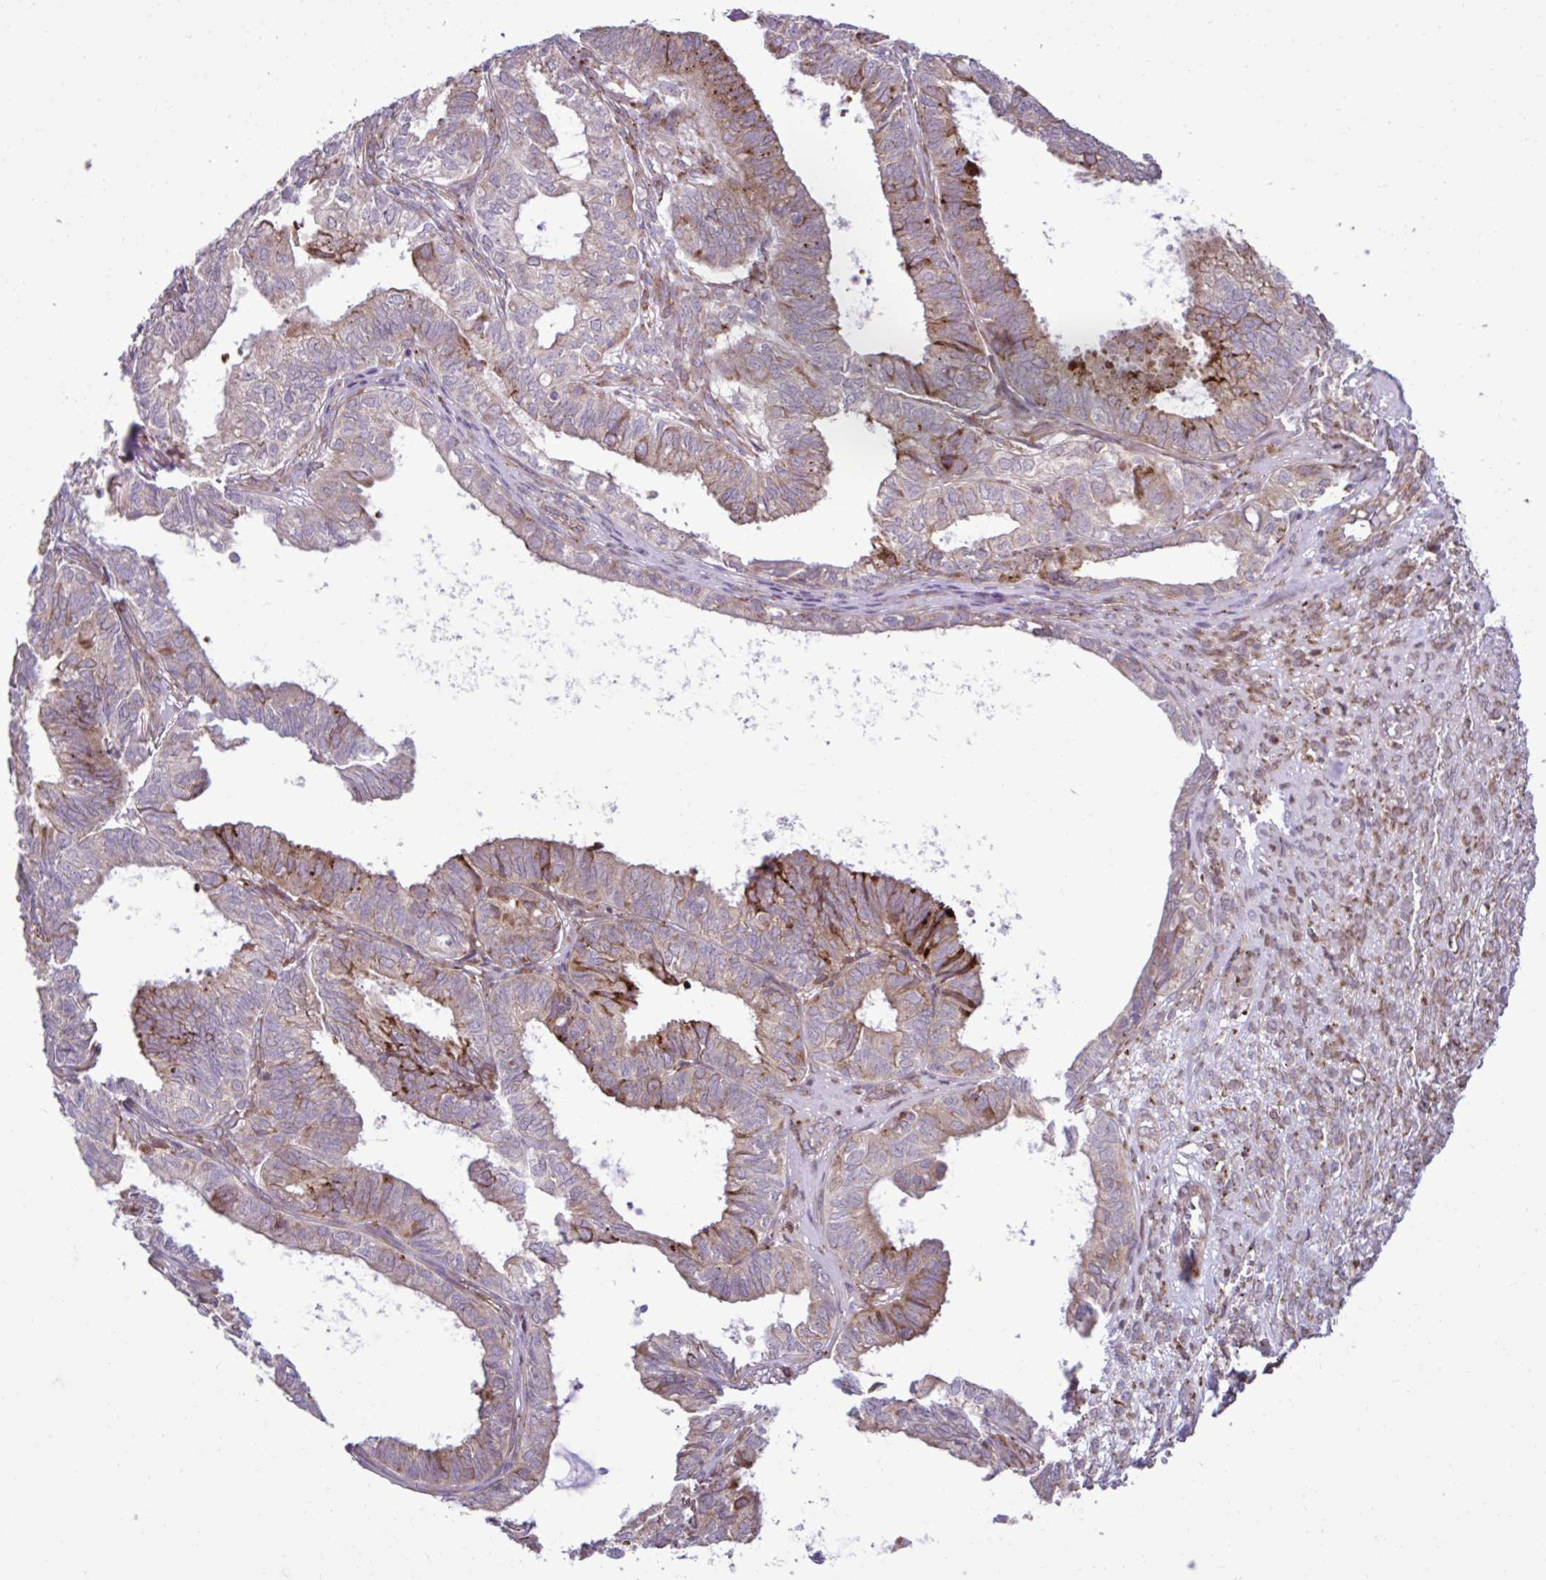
{"staining": {"intensity": "moderate", "quantity": "25%-75%", "location": "cytoplasmic/membranous"}, "tissue": "ovarian cancer", "cell_type": "Tumor cells", "image_type": "cancer", "snomed": [{"axis": "morphology", "description": "Carcinoma, endometroid"}, {"axis": "topography", "description": "Ovary"}], "caption": "IHC micrograph of endometroid carcinoma (ovarian) stained for a protein (brown), which shows medium levels of moderate cytoplasmic/membranous positivity in approximately 25%-75% of tumor cells.", "gene": "LIMS1", "patient": {"sex": "female", "age": 64}}